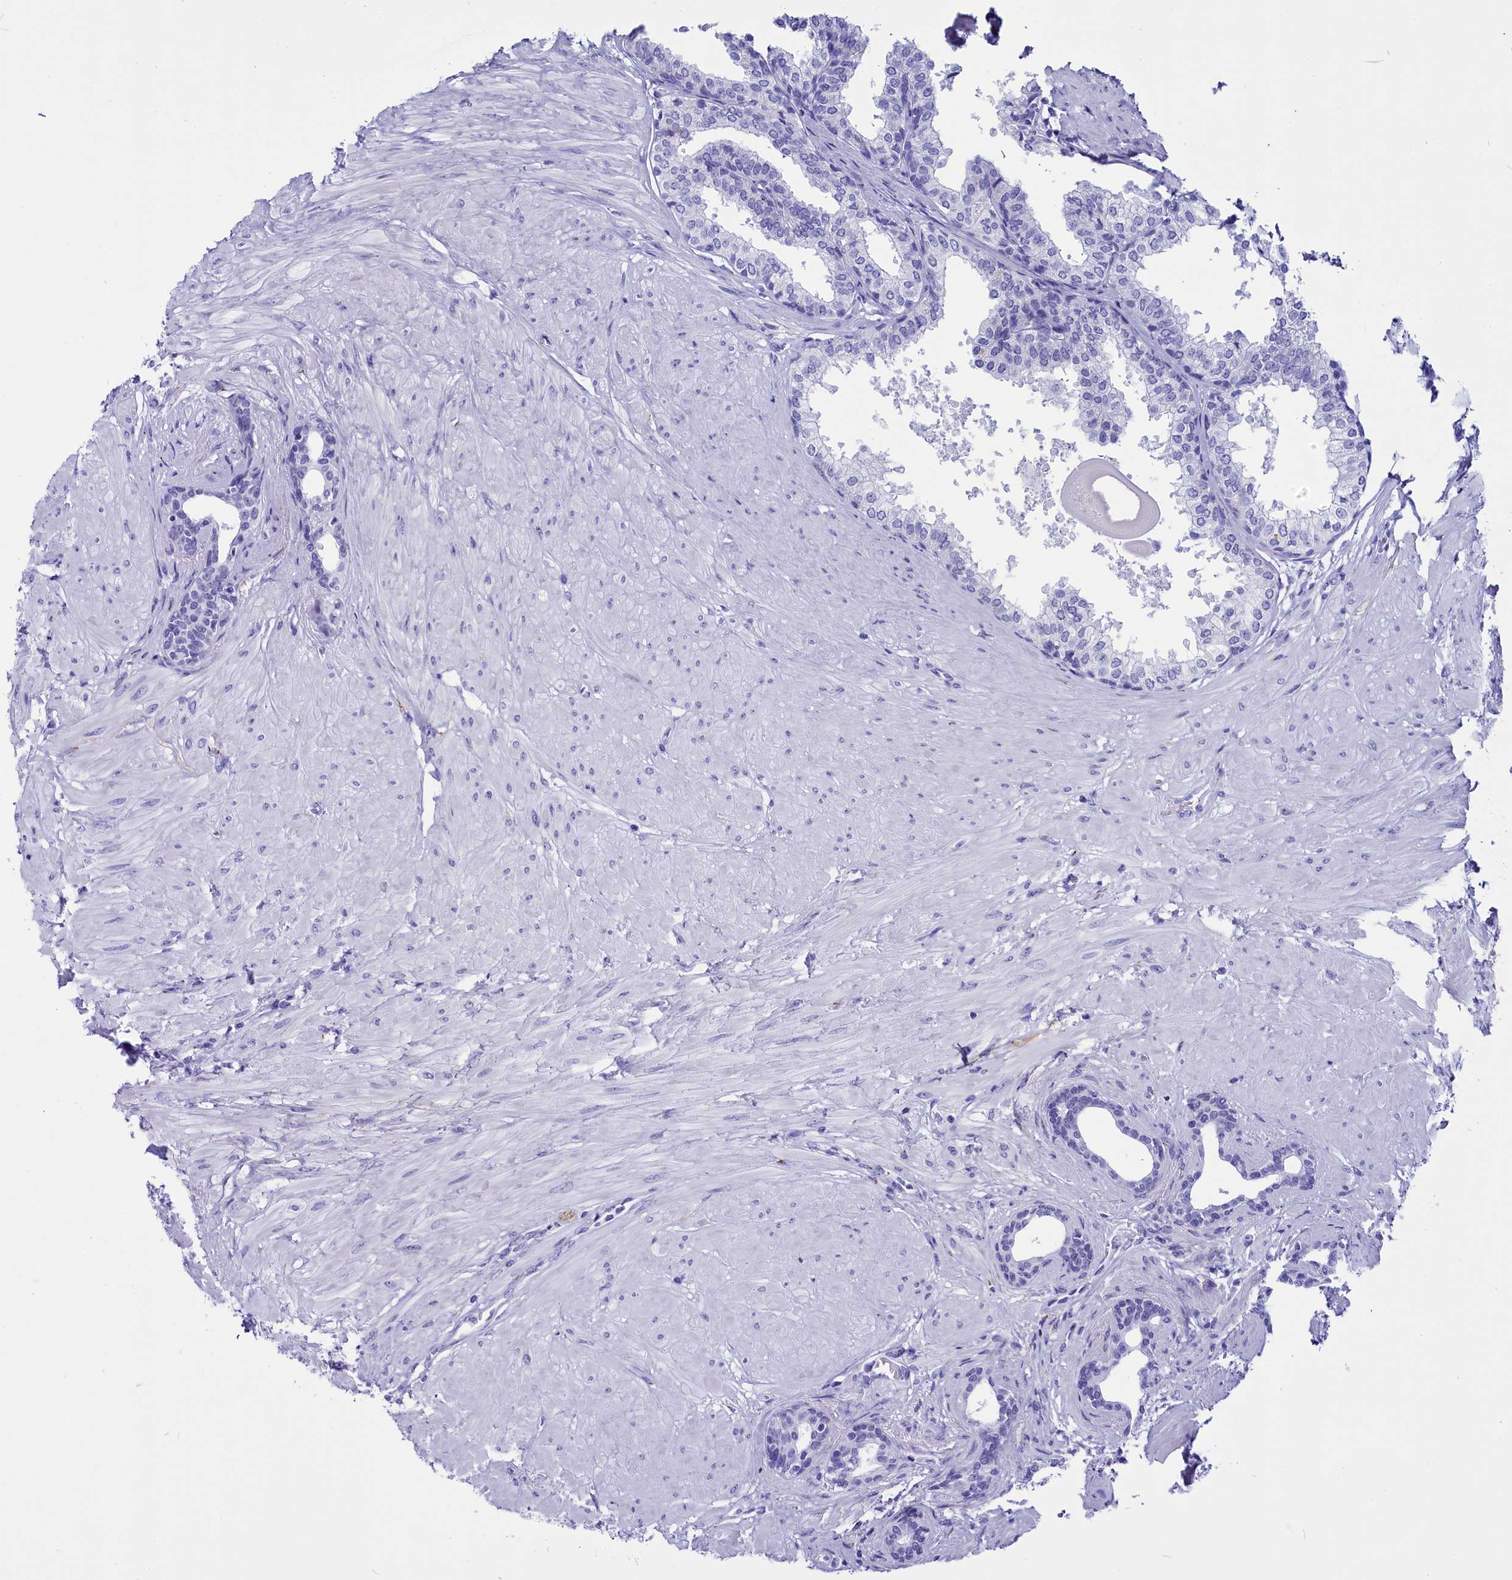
{"staining": {"intensity": "negative", "quantity": "none", "location": "none"}, "tissue": "prostate", "cell_type": "Glandular cells", "image_type": "normal", "snomed": [{"axis": "morphology", "description": "Normal tissue, NOS"}, {"axis": "topography", "description": "Prostate"}], "caption": "Prostate was stained to show a protein in brown. There is no significant expression in glandular cells. (Immunohistochemistry, brightfield microscopy, high magnification).", "gene": "AP3B2", "patient": {"sex": "male", "age": 48}}